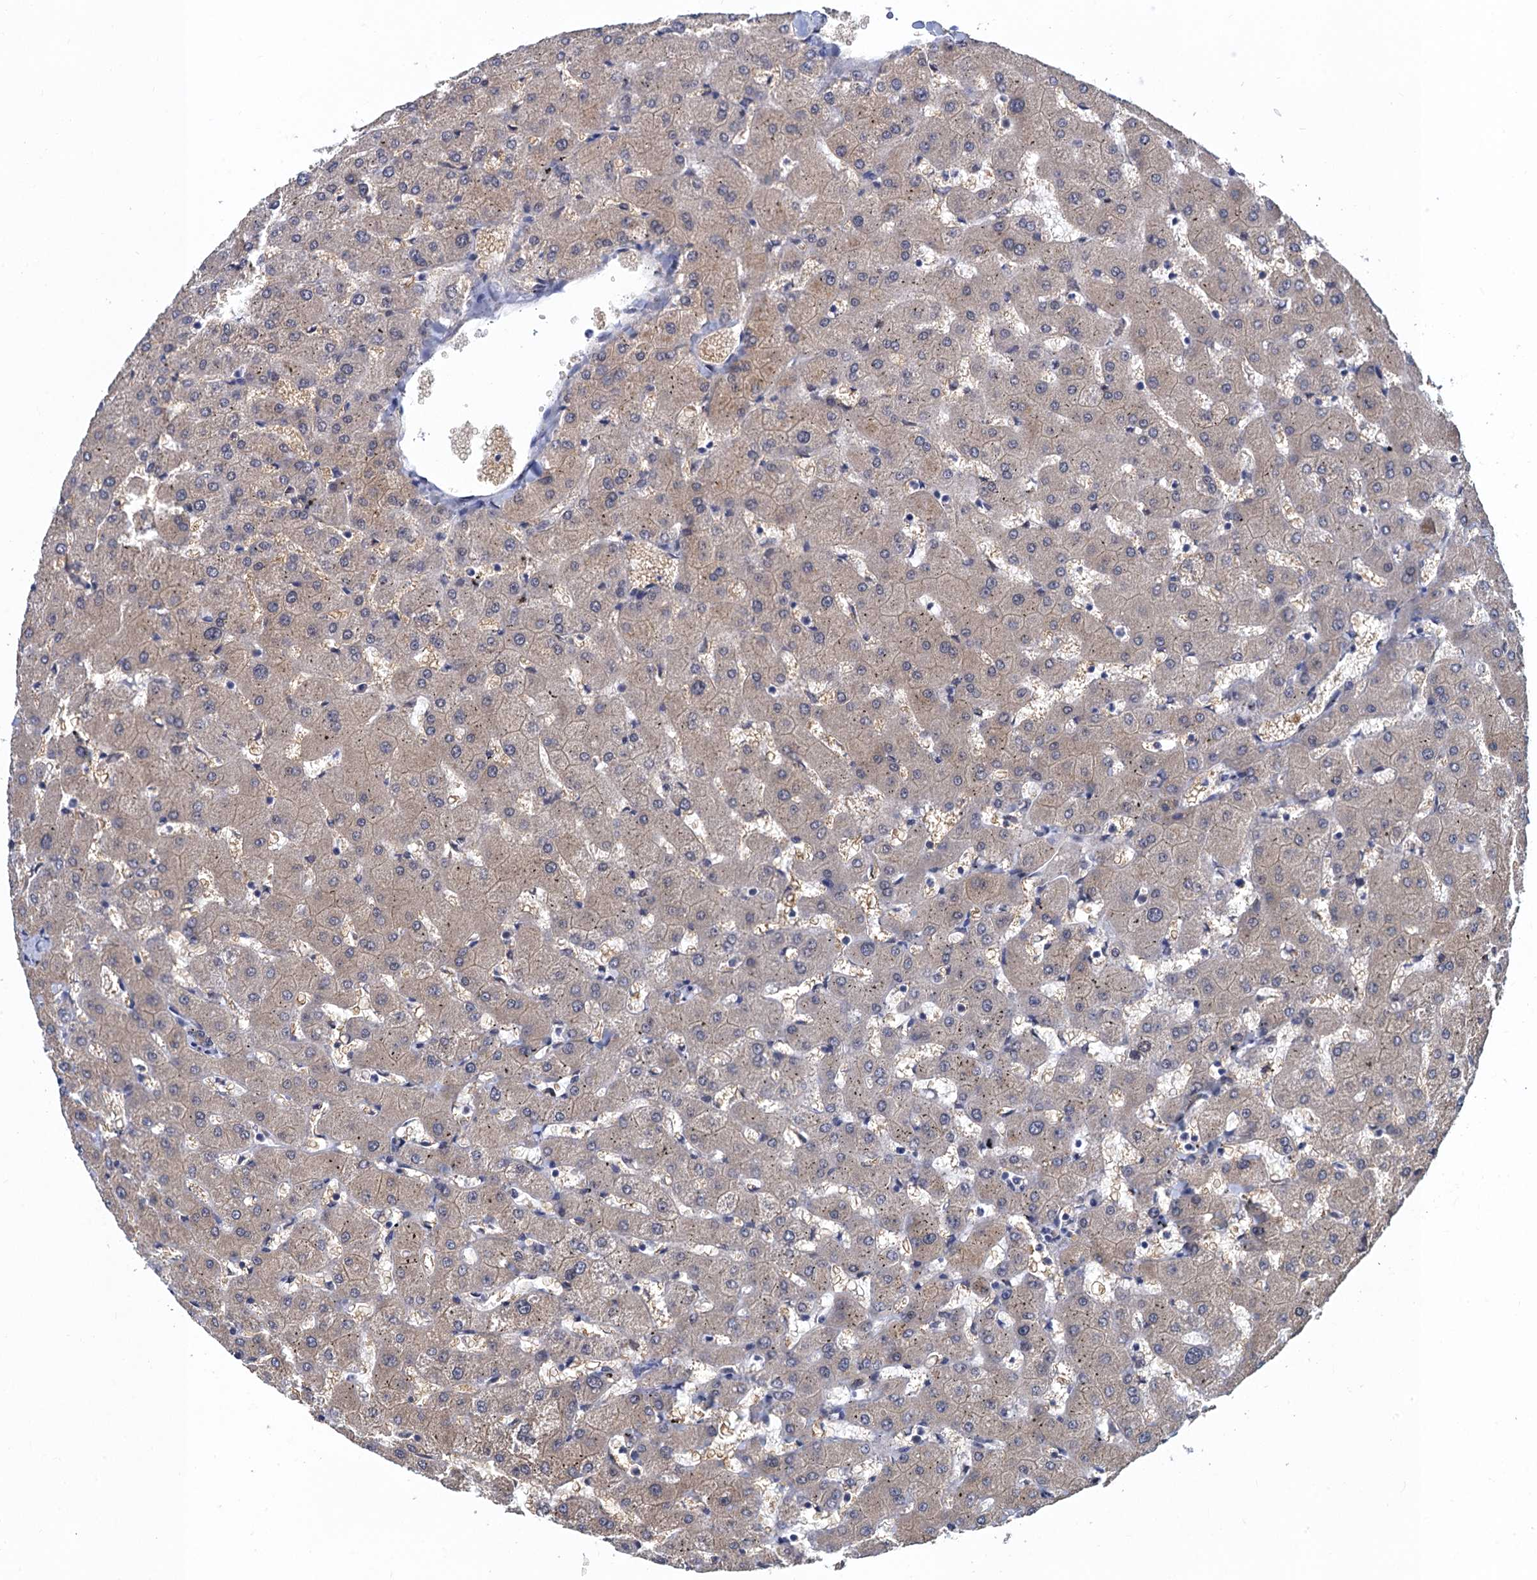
{"staining": {"intensity": "negative", "quantity": "none", "location": "none"}, "tissue": "liver", "cell_type": "Cholangiocytes", "image_type": "normal", "snomed": [{"axis": "morphology", "description": "Normal tissue, NOS"}, {"axis": "topography", "description": "Liver"}], "caption": "High magnification brightfield microscopy of benign liver stained with DAB (brown) and counterstained with hematoxylin (blue): cholangiocytes show no significant staining.", "gene": "GINS3", "patient": {"sex": "female", "age": 63}}